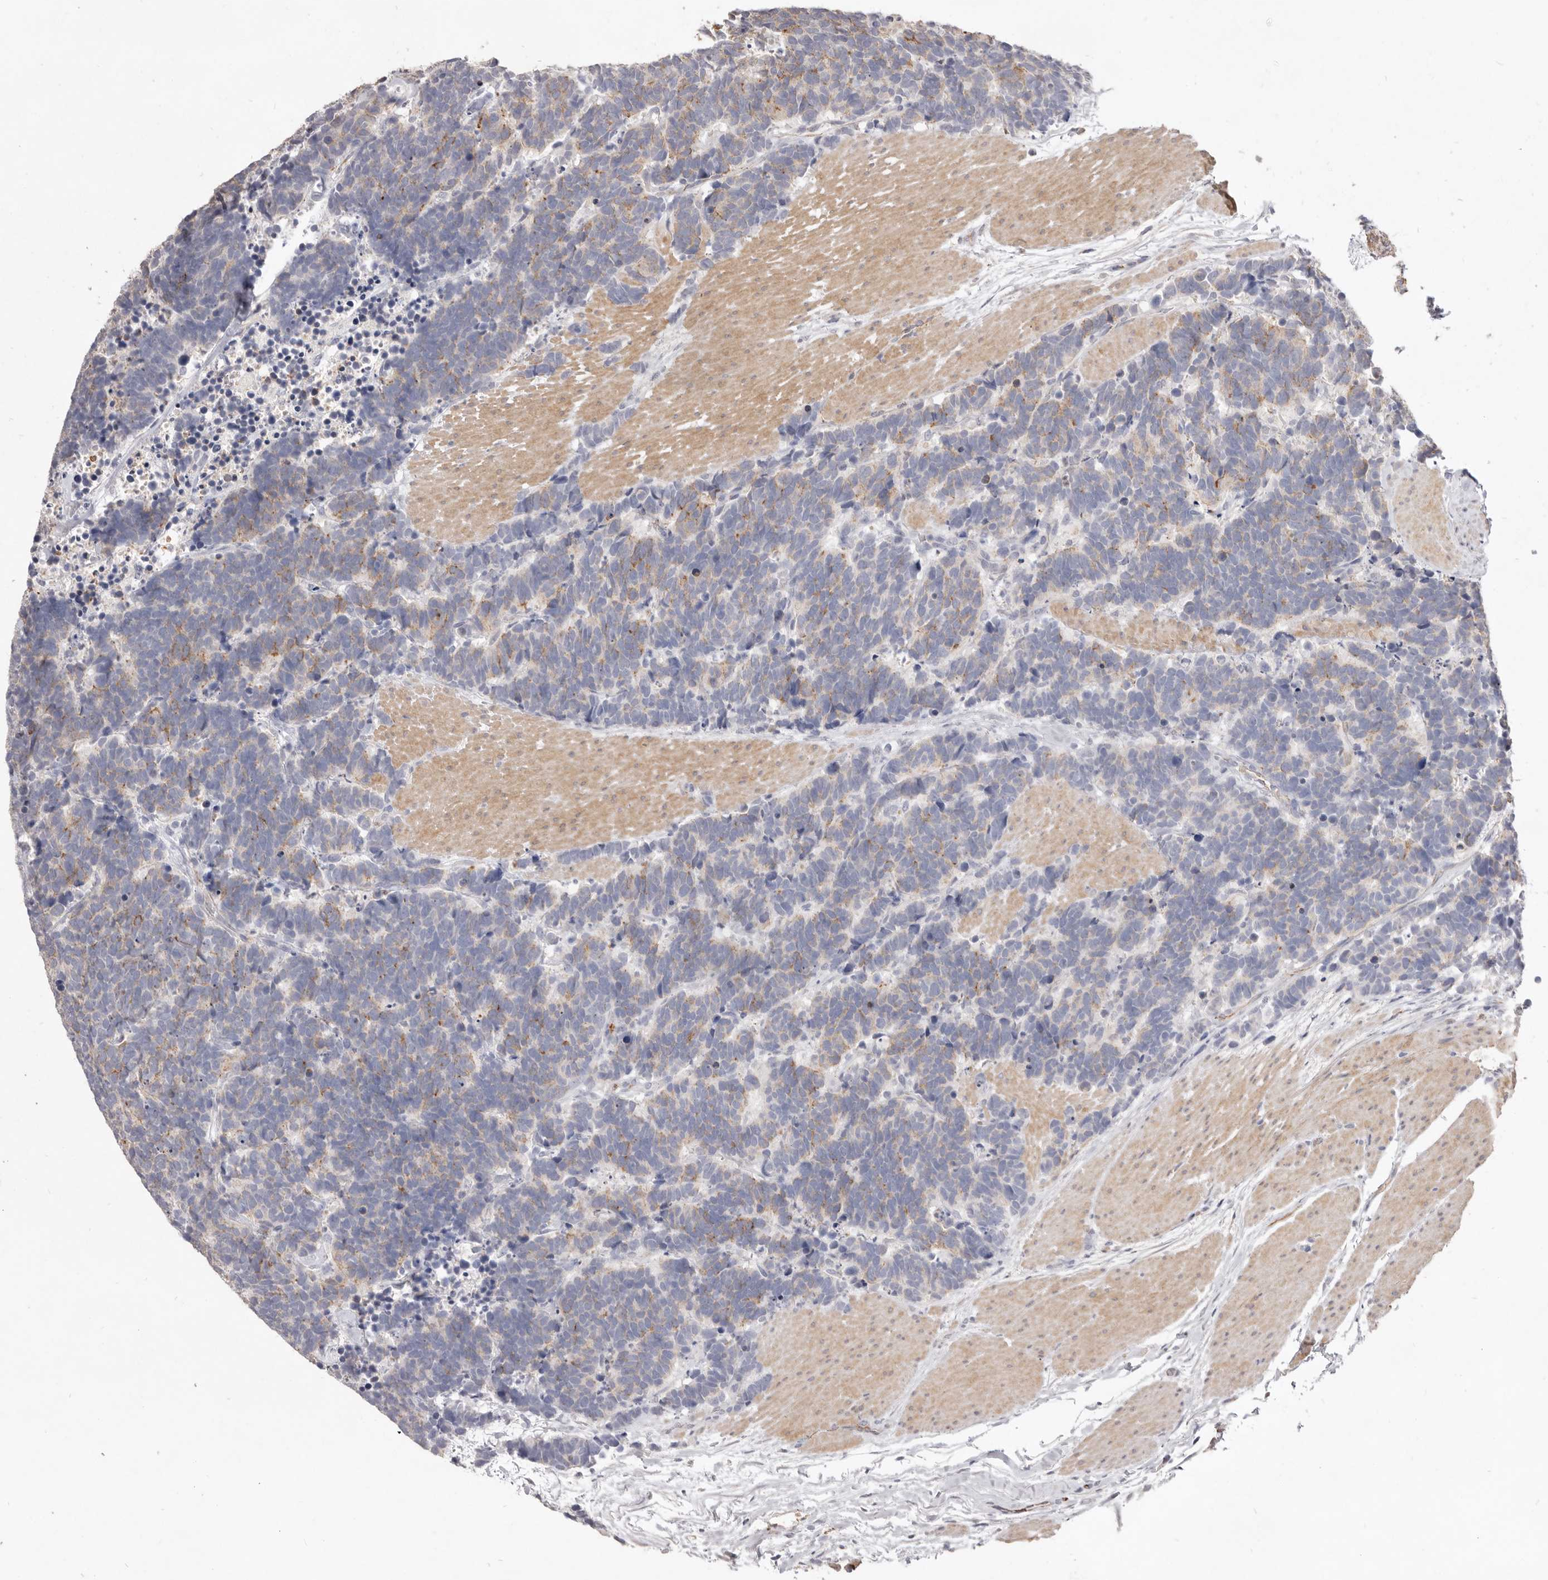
{"staining": {"intensity": "weak", "quantity": "25%-75%", "location": "cytoplasmic/membranous"}, "tissue": "carcinoid", "cell_type": "Tumor cells", "image_type": "cancer", "snomed": [{"axis": "morphology", "description": "Carcinoma, NOS"}, {"axis": "morphology", "description": "Carcinoid, malignant, NOS"}, {"axis": "topography", "description": "Urinary bladder"}], "caption": "DAB immunohistochemical staining of human malignant carcinoid shows weak cytoplasmic/membranous protein positivity in approximately 25%-75% of tumor cells.", "gene": "ZYG11B", "patient": {"sex": "male", "age": 57}}